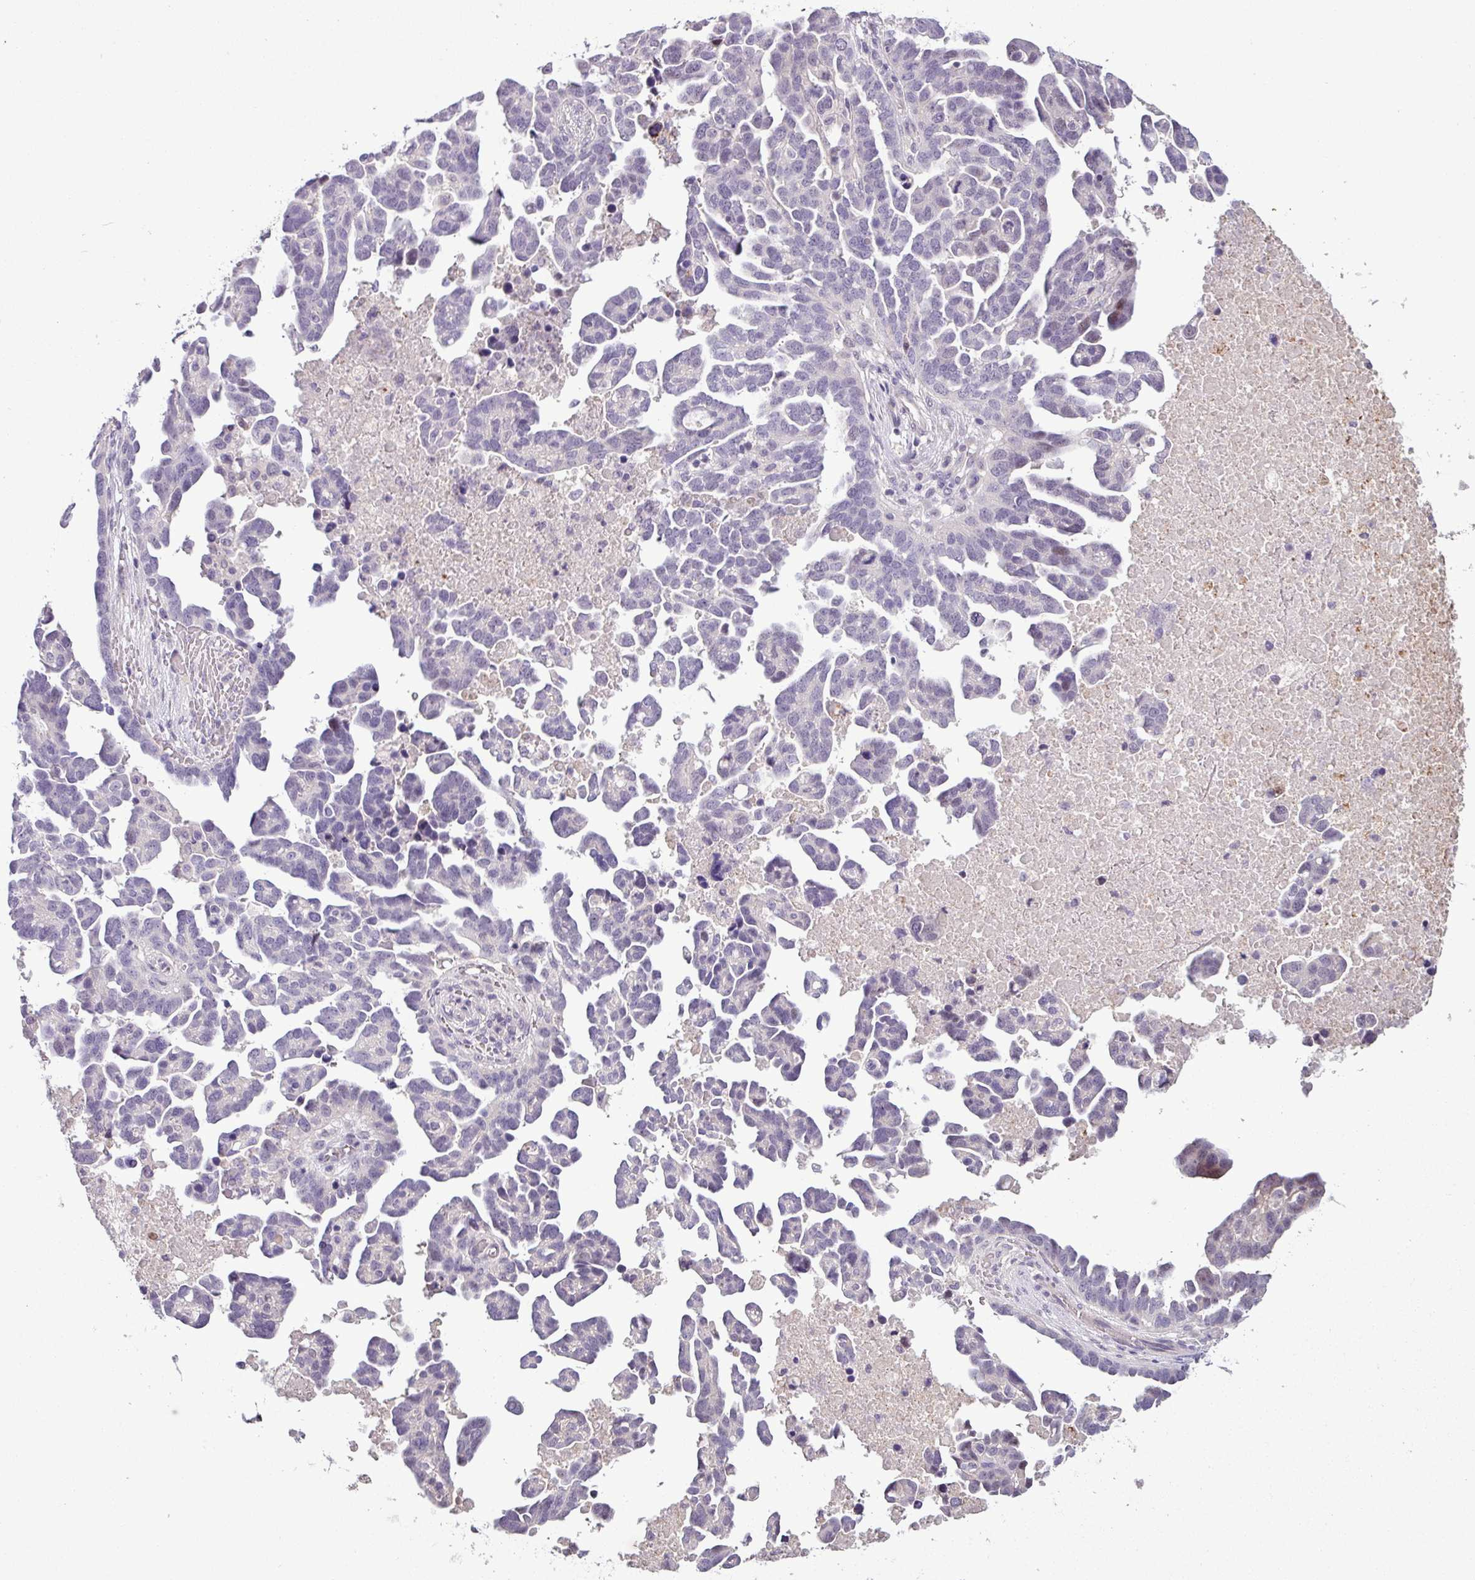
{"staining": {"intensity": "negative", "quantity": "none", "location": "none"}, "tissue": "ovarian cancer", "cell_type": "Tumor cells", "image_type": "cancer", "snomed": [{"axis": "morphology", "description": "Cystadenocarcinoma, serous, NOS"}, {"axis": "topography", "description": "Ovary"}], "caption": "DAB (3,3'-diaminobenzidine) immunohistochemical staining of ovarian cancer (serous cystadenocarcinoma) reveals no significant expression in tumor cells. The staining is performed using DAB brown chromogen with nuclei counter-stained in using hematoxylin.", "gene": "PNLDC1", "patient": {"sex": "female", "age": 54}}